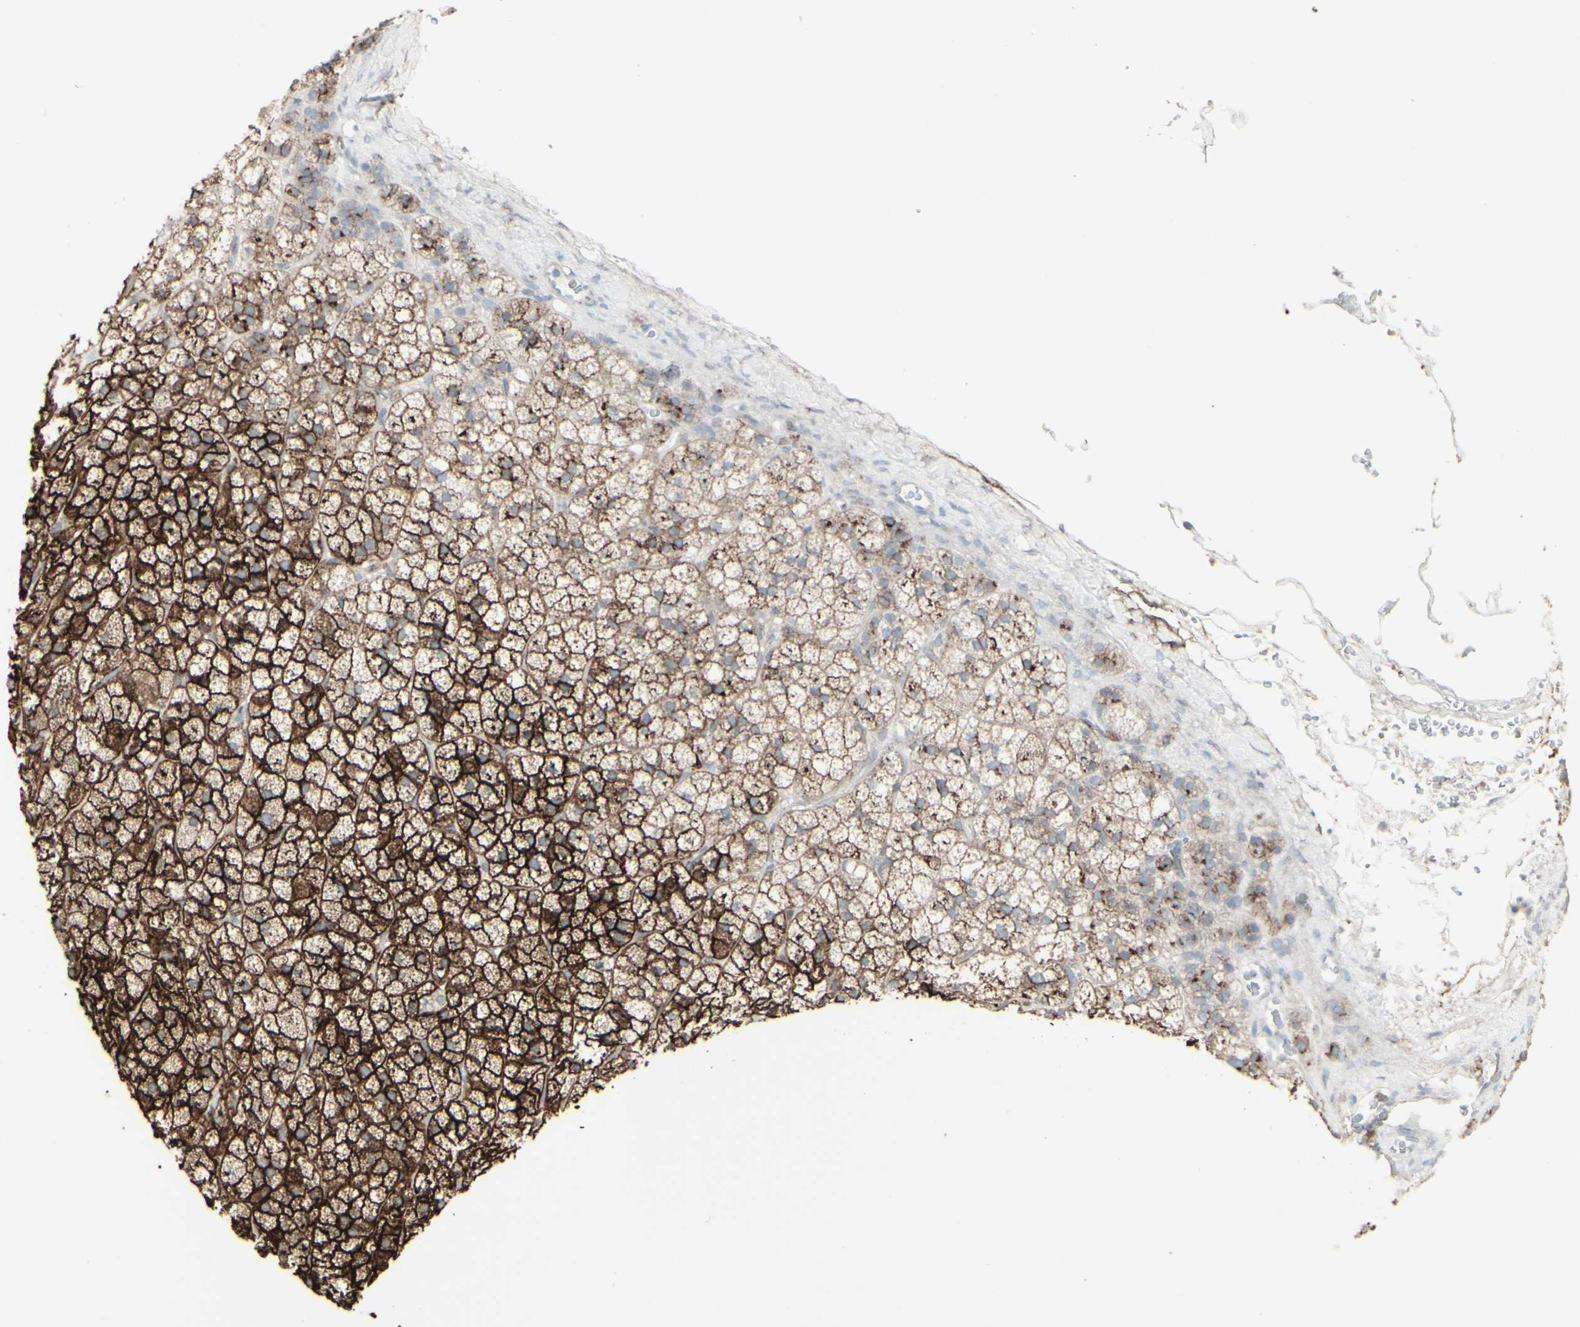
{"staining": {"intensity": "strong", "quantity": "25%-75%", "location": "cytoplasmic/membranous"}, "tissue": "adrenal gland", "cell_type": "Glandular cells", "image_type": "normal", "snomed": [{"axis": "morphology", "description": "Normal tissue, NOS"}, {"axis": "topography", "description": "Adrenal gland"}], "caption": "Immunohistochemistry (DAB) staining of benign human adrenal gland exhibits strong cytoplasmic/membranous protein staining in about 25%-75% of glandular cells. (DAB (3,3'-diaminobenzidine) IHC, brown staining for protein, blue staining for nuclei).", "gene": "GJA1", "patient": {"sex": "male", "age": 35}}